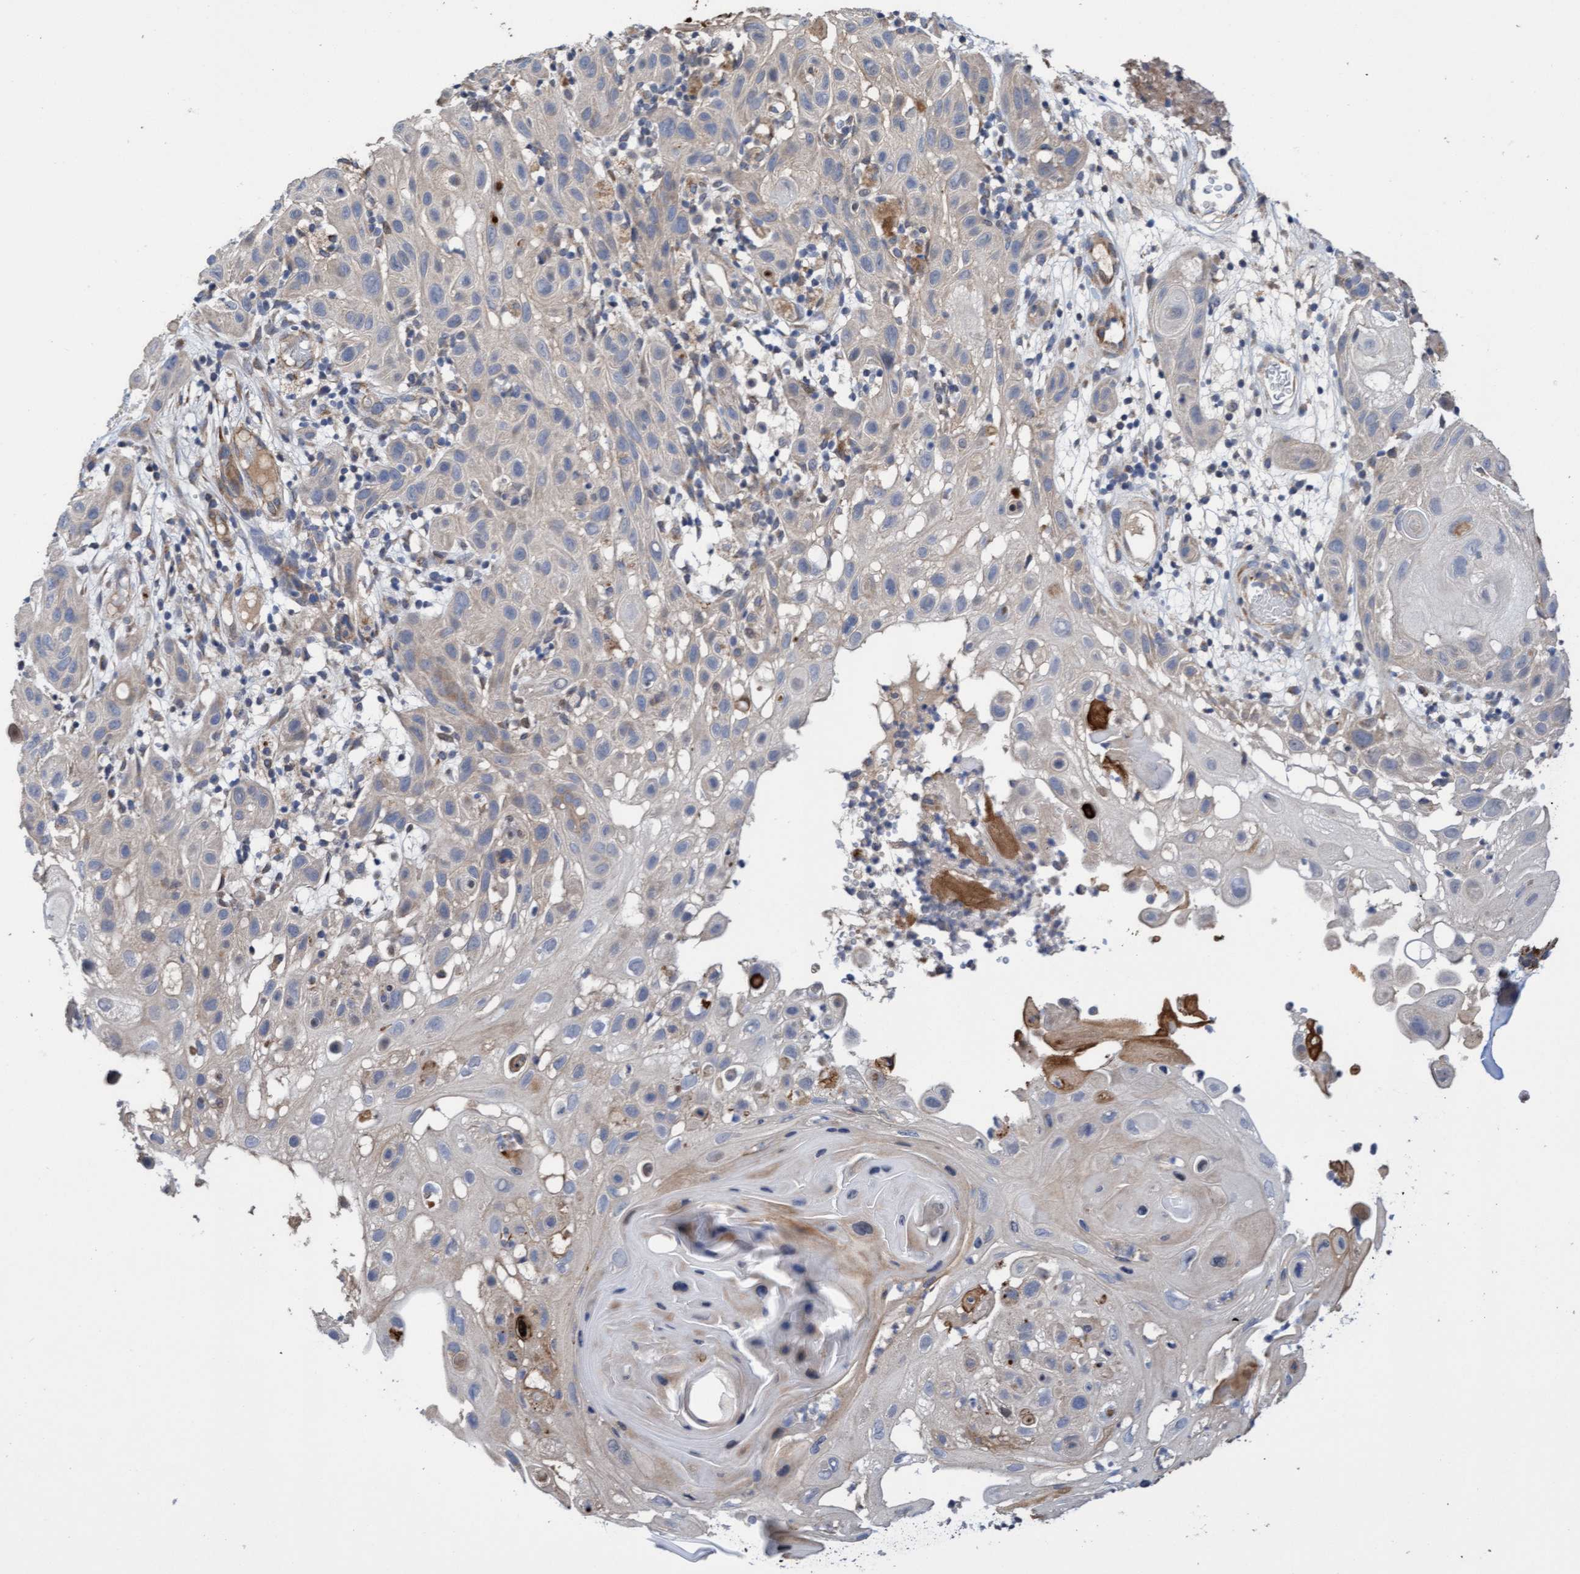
{"staining": {"intensity": "negative", "quantity": "none", "location": "none"}, "tissue": "skin cancer", "cell_type": "Tumor cells", "image_type": "cancer", "snomed": [{"axis": "morphology", "description": "Squamous cell carcinoma, NOS"}, {"axis": "topography", "description": "Skin"}], "caption": "Immunohistochemical staining of human skin cancer shows no significant positivity in tumor cells.", "gene": "ITFG1", "patient": {"sex": "female", "age": 96}}